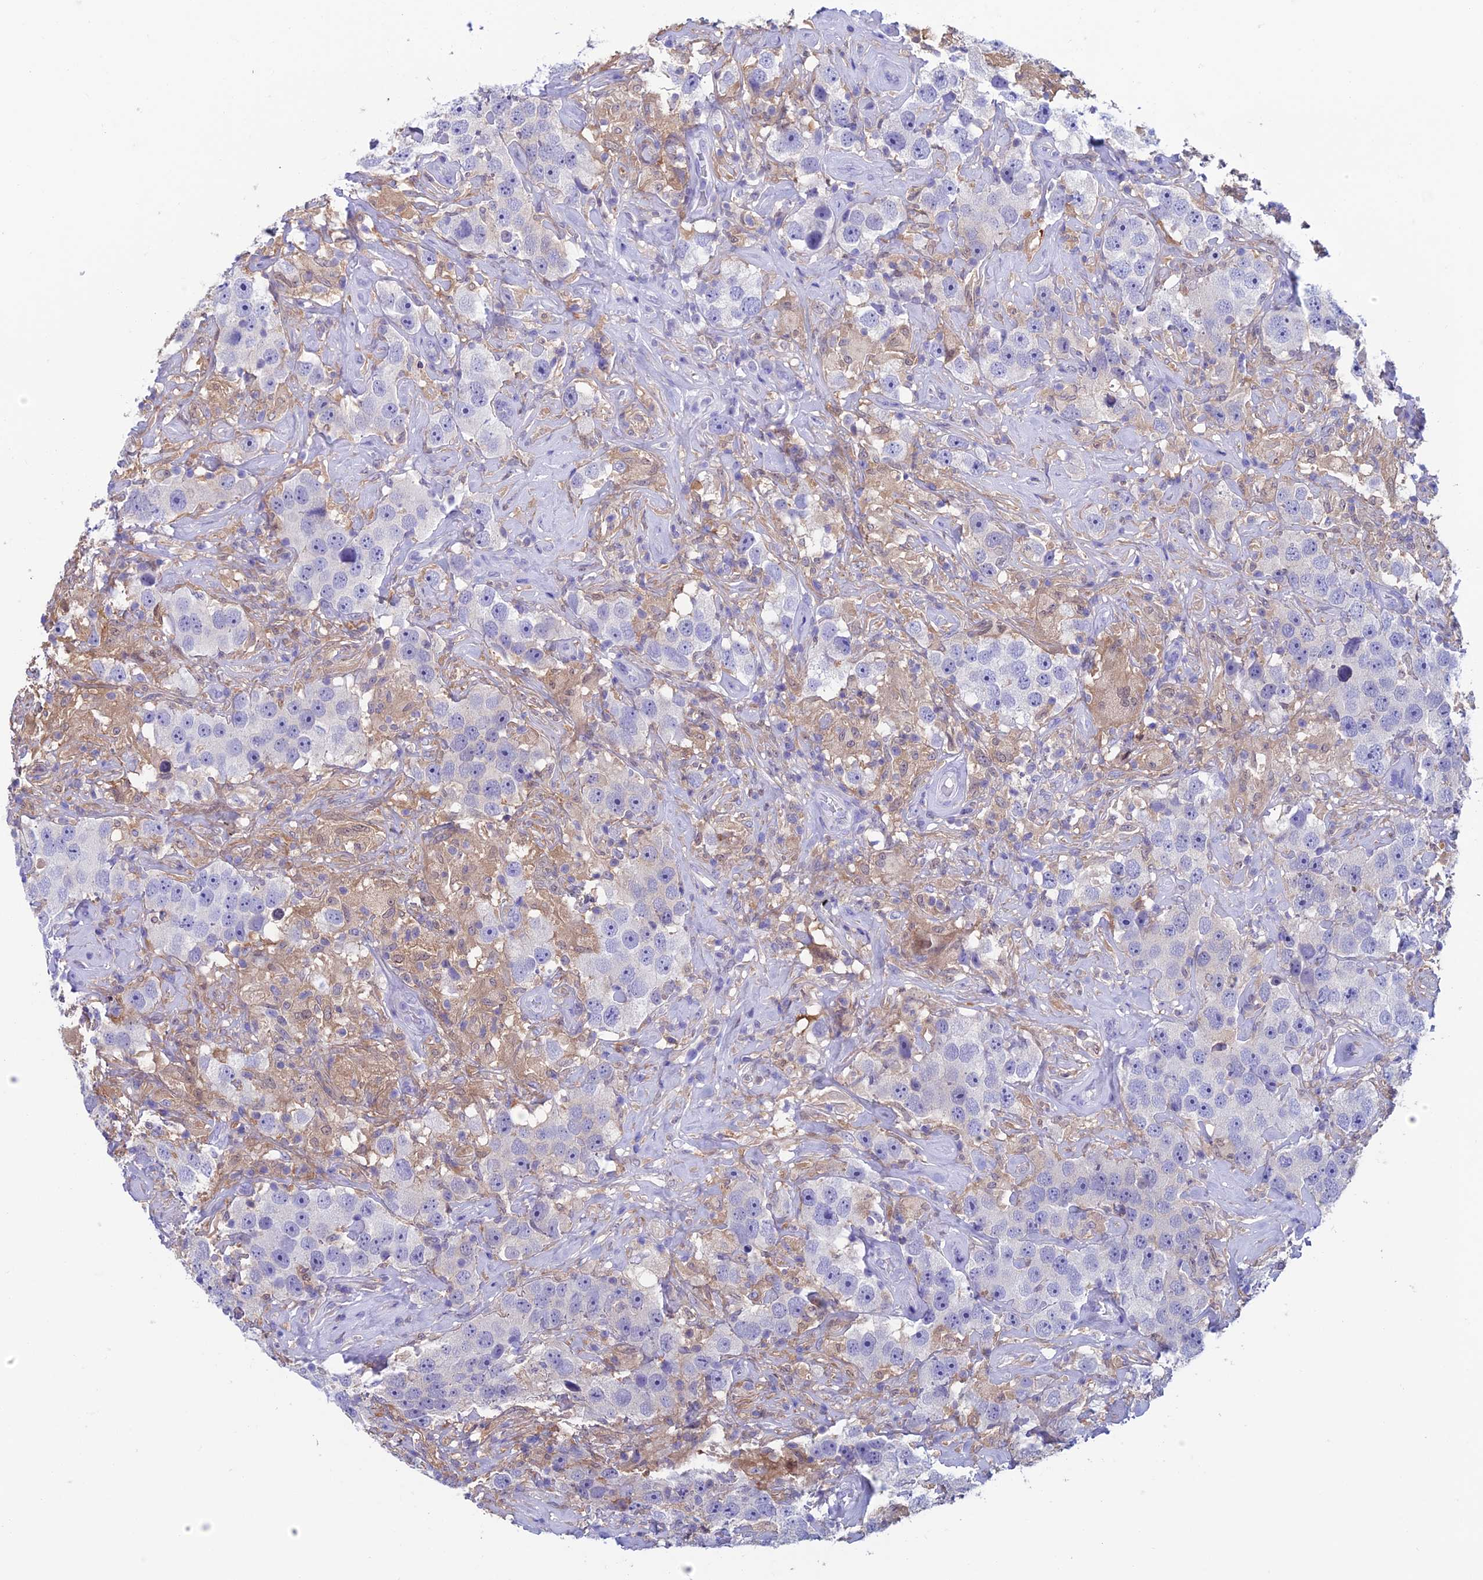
{"staining": {"intensity": "negative", "quantity": "none", "location": "none"}, "tissue": "testis cancer", "cell_type": "Tumor cells", "image_type": "cancer", "snomed": [{"axis": "morphology", "description": "Seminoma, NOS"}, {"axis": "topography", "description": "Testis"}], "caption": "IHC micrograph of neoplastic tissue: human seminoma (testis) stained with DAB displays no significant protein staining in tumor cells.", "gene": "KCNK17", "patient": {"sex": "male", "age": 49}}